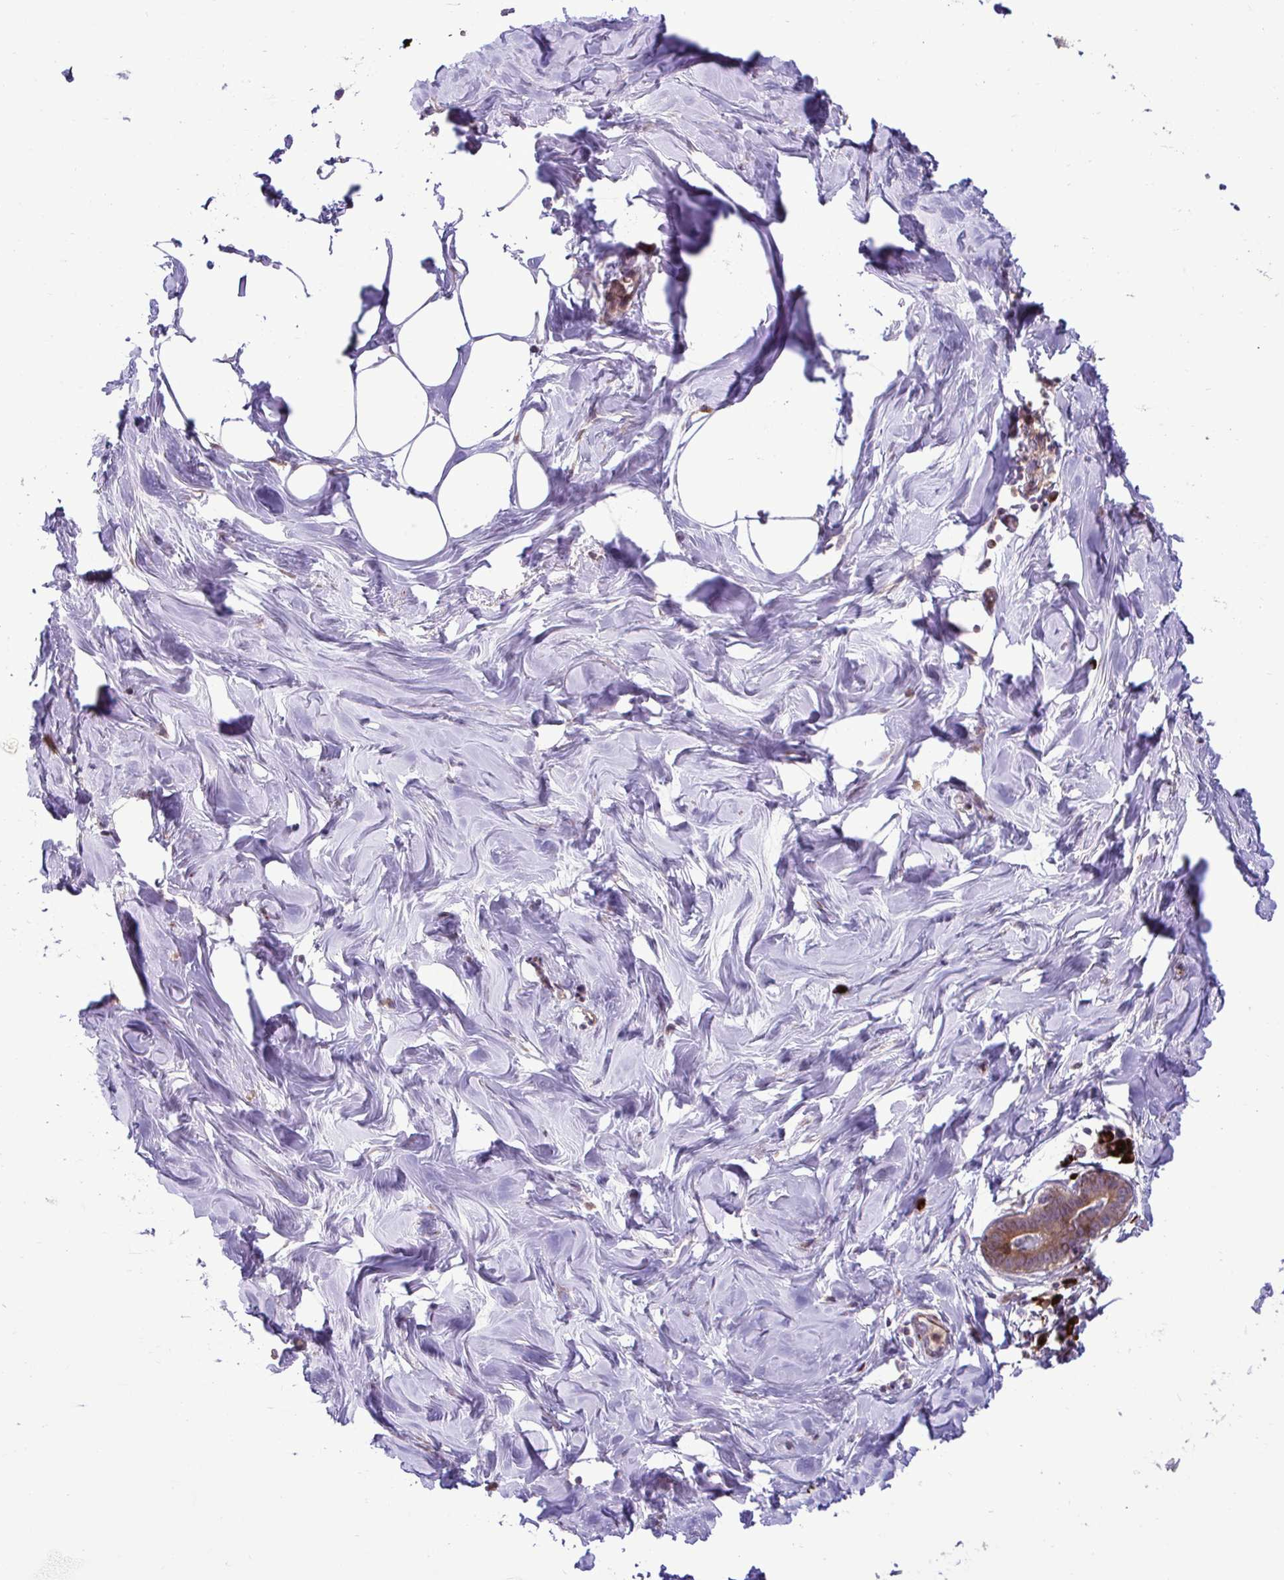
{"staining": {"intensity": "negative", "quantity": "none", "location": "none"}, "tissue": "breast", "cell_type": "Adipocytes", "image_type": "normal", "snomed": [{"axis": "morphology", "description": "Normal tissue, NOS"}, {"axis": "topography", "description": "Breast"}], "caption": "IHC image of benign breast: breast stained with DAB shows no significant protein positivity in adipocytes. (IHC, brightfield microscopy, high magnification).", "gene": "LIMS1", "patient": {"sex": "female", "age": 27}}